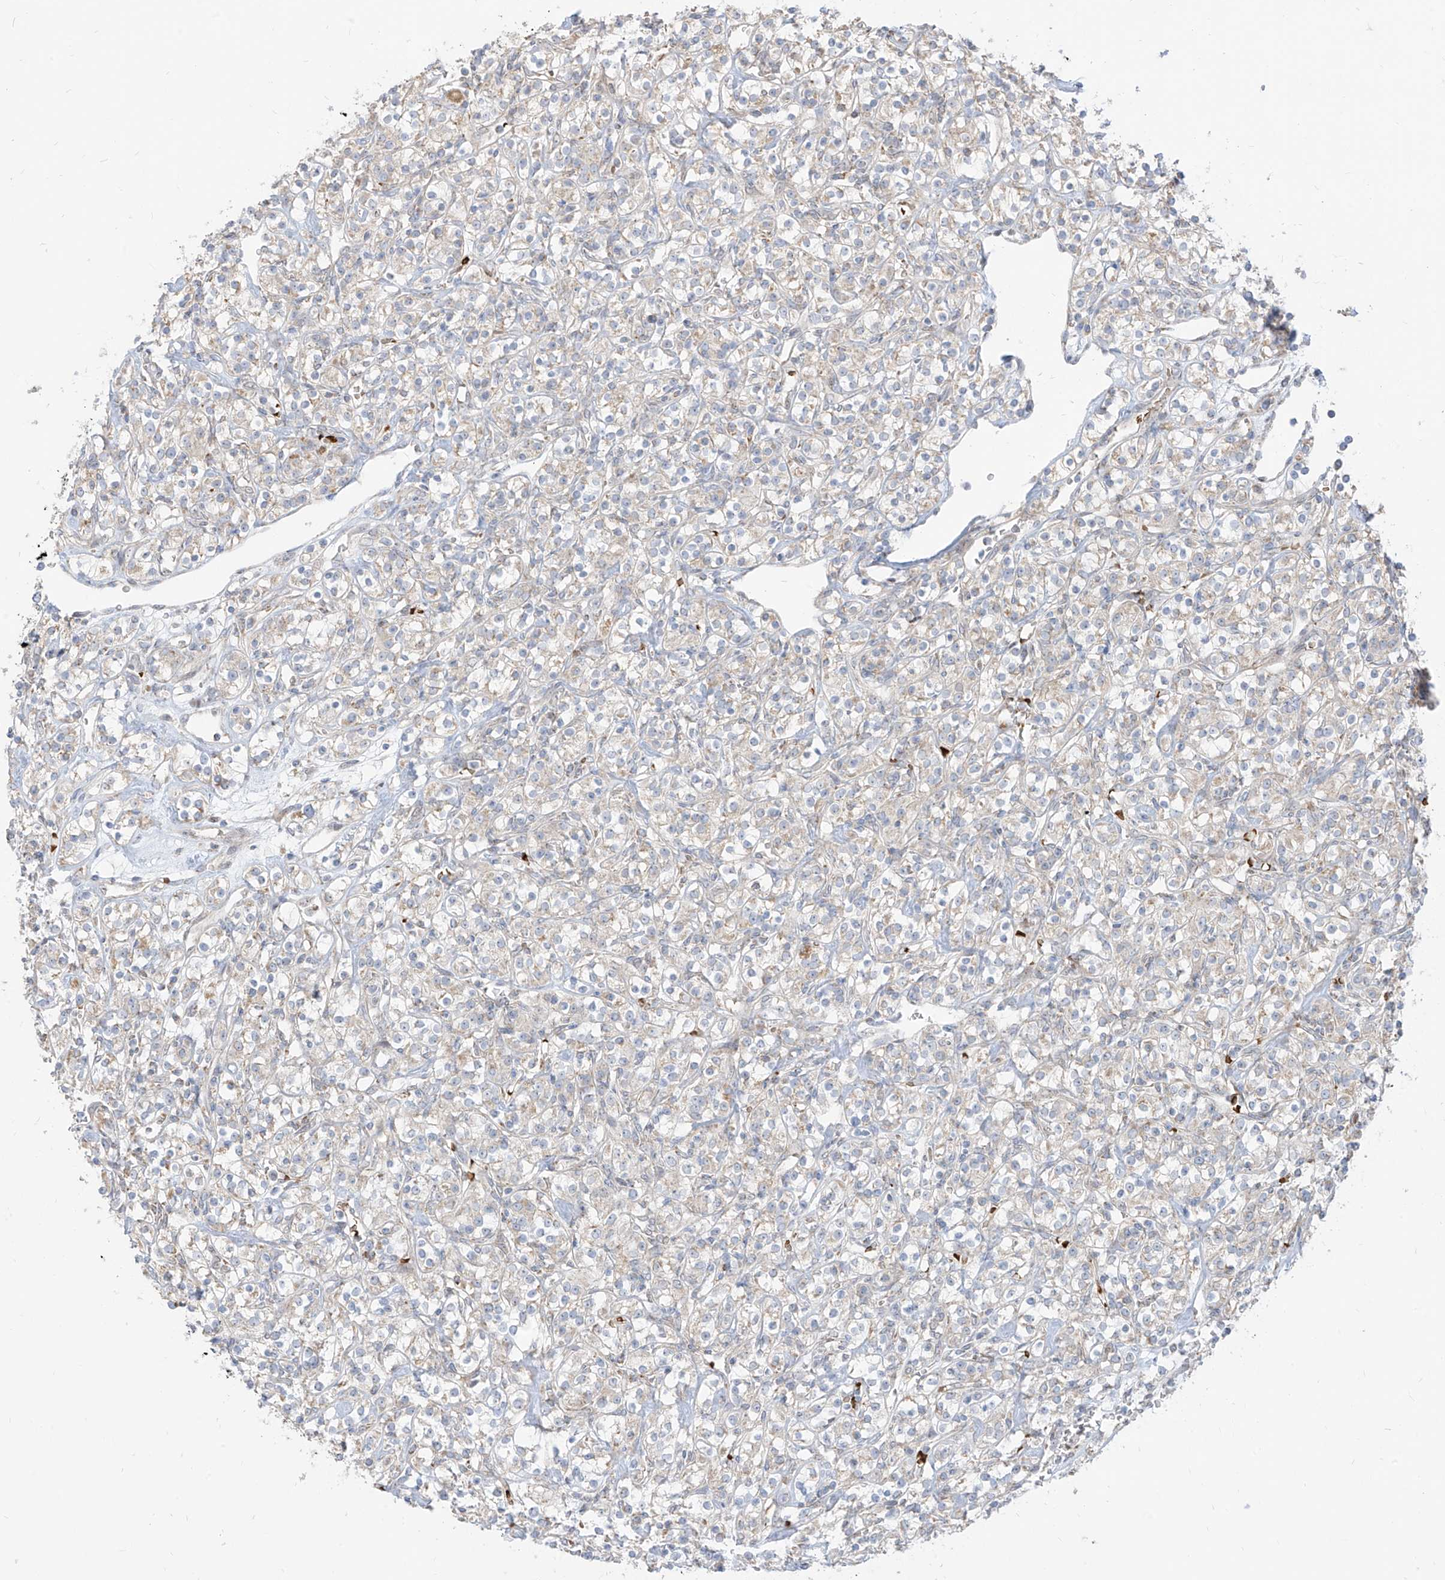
{"staining": {"intensity": "negative", "quantity": "none", "location": "none"}, "tissue": "renal cancer", "cell_type": "Tumor cells", "image_type": "cancer", "snomed": [{"axis": "morphology", "description": "Adenocarcinoma, NOS"}, {"axis": "topography", "description": "Kidney"}], "caption": "High magnification brightfield microscopy of adenocarcinoma (renal) stained with DAB (3,3'-diaminobenzidine) (brown) and counterstained with hematoxylin (blue): tumor cells show no significant positivity.", "gene": "ARHGEF40", "patient": {"sex": "male", "age": 77}}